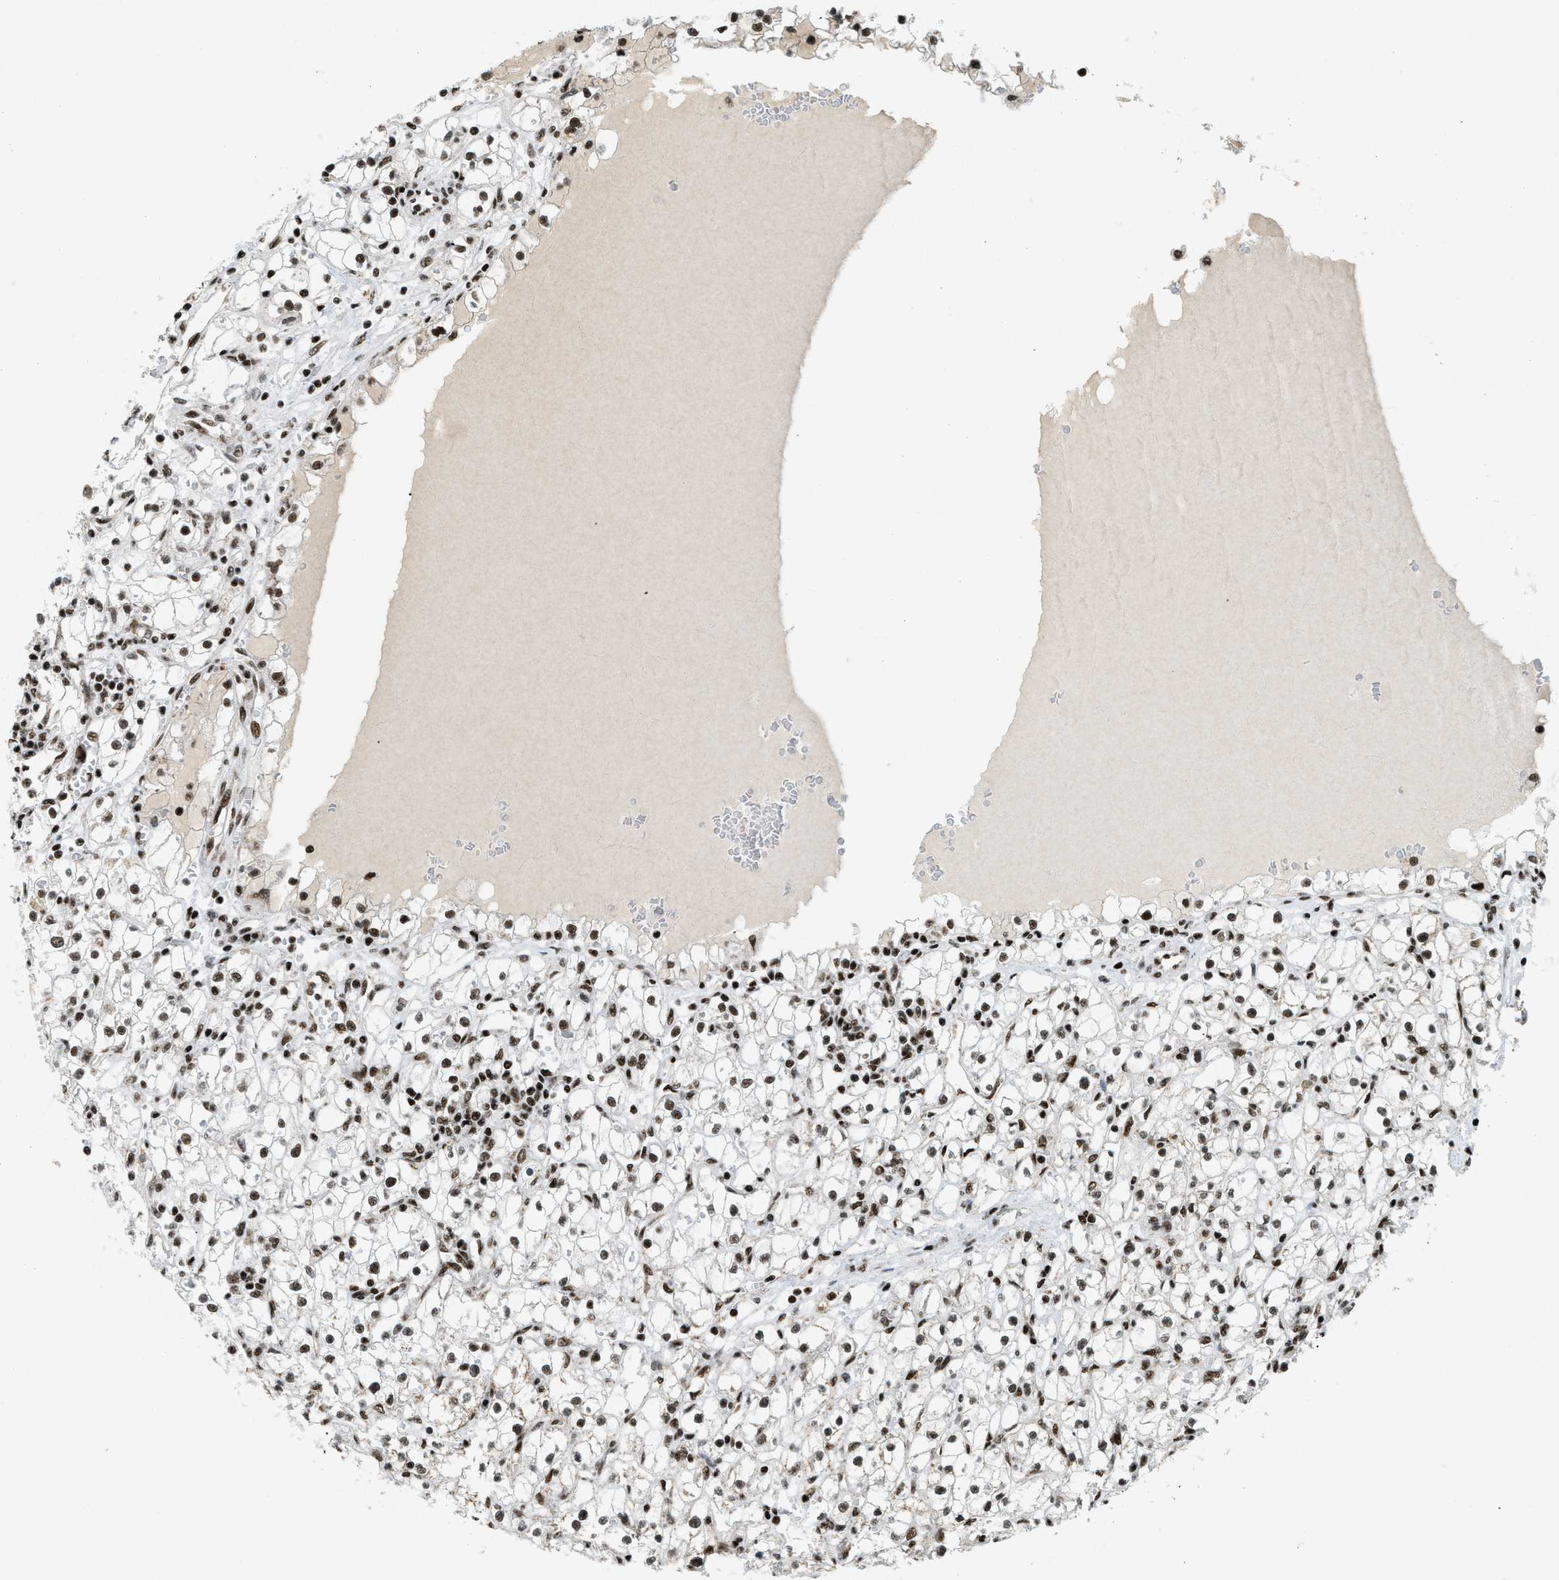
{"staining": {"intensity": "strong", "quantity": ">75%", "location": "nuclear"}, "tissue": "renal cancer", "cell_type": "Tumor cells", "image_type": "cancer", "snomed": [{"axis": "morphology", "description": "Adenocarcinoma, NOS"}, {"axis": "topography", "description": "Kidney"}], "caption": "An immunohistochemistry (IHC) photomicrograph of tumor tissue is shown. Protein staining in brown labels strong nuclear positivity in renal cancer within tumor cells.", "gene": "GABPB1", "patient": {"sex": "male", "age": 56}}